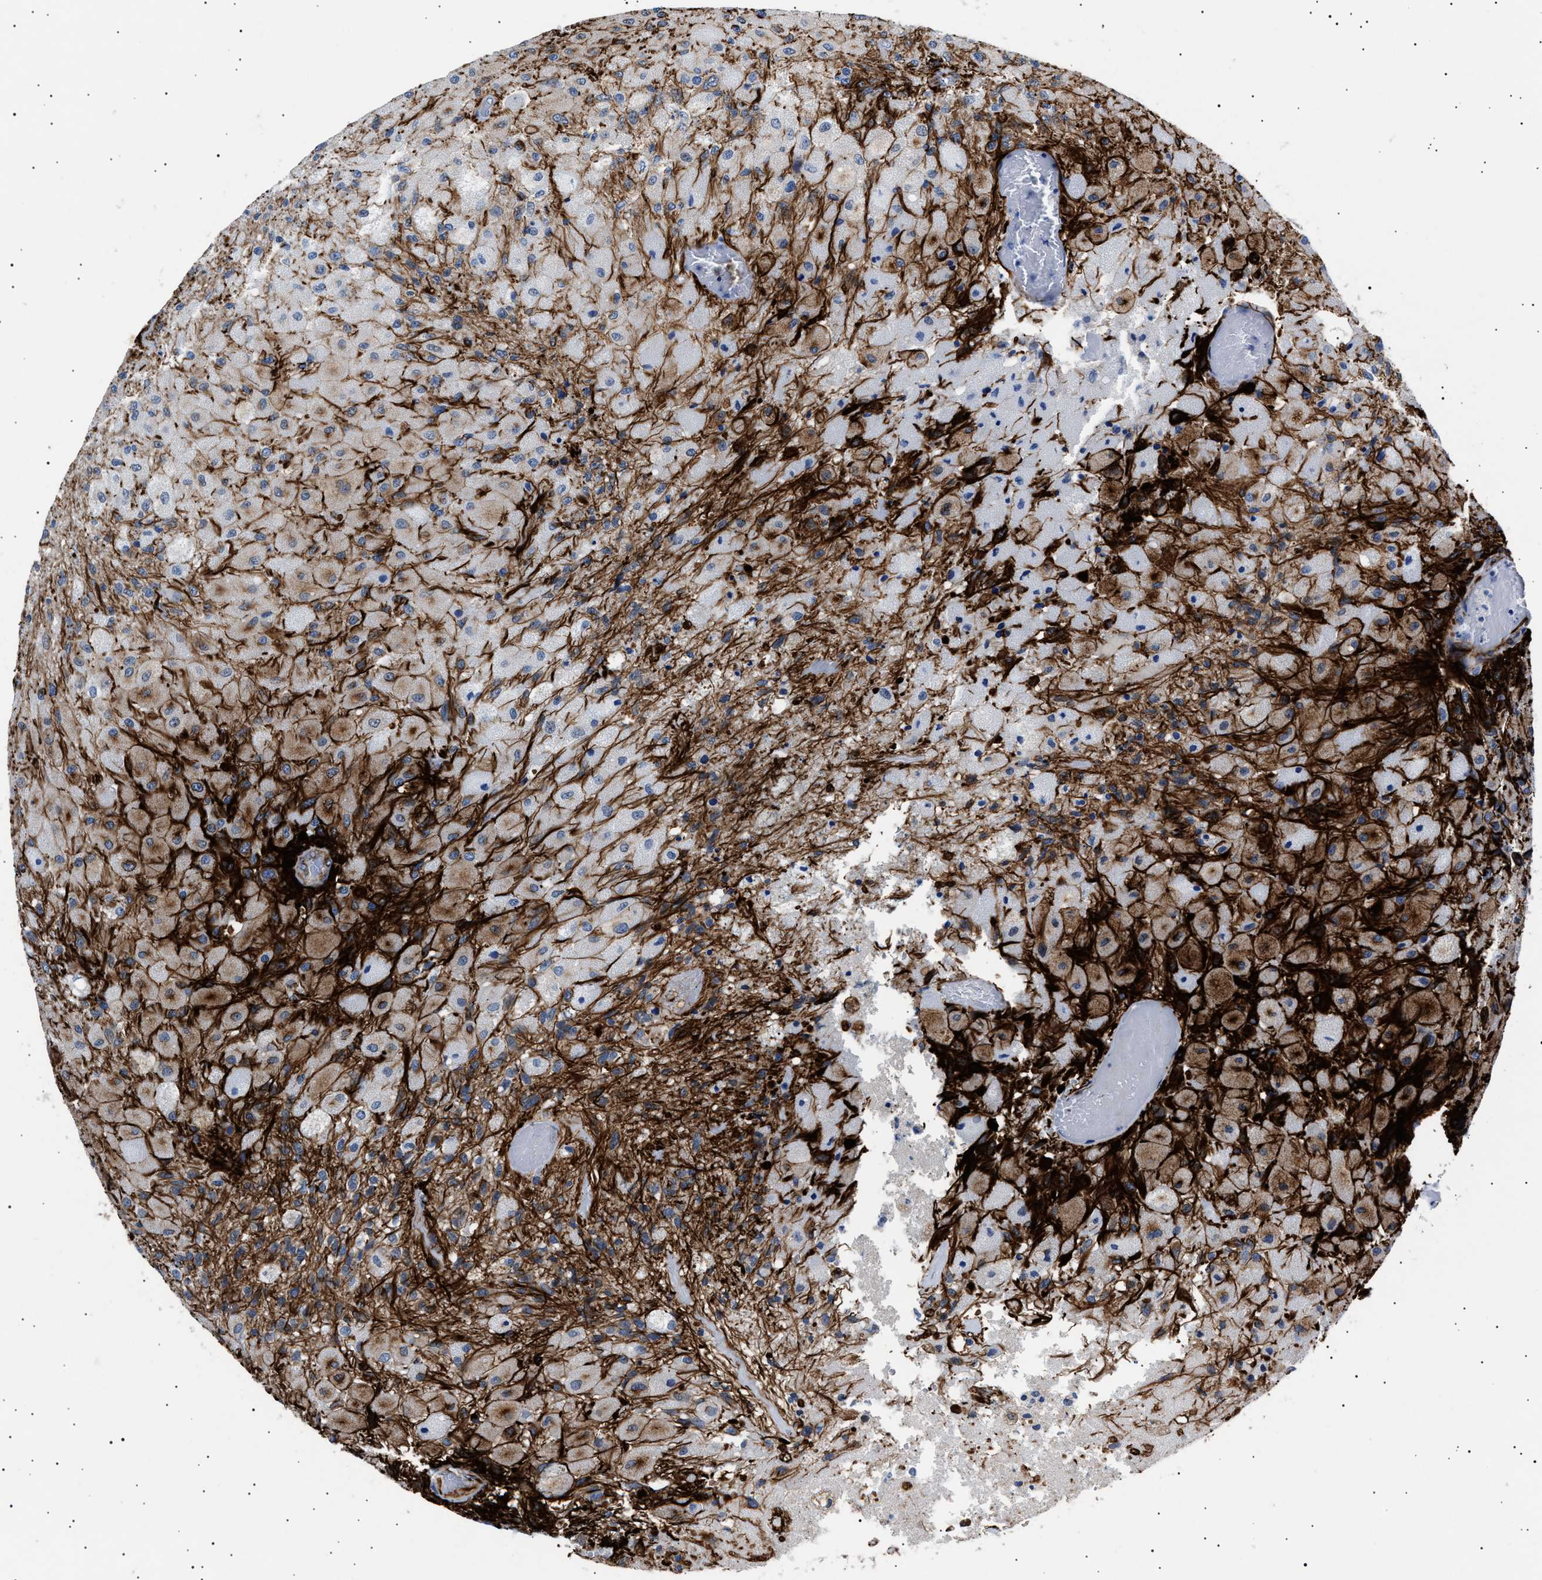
{"staining": {"intensity": "negative", "quantity": "none", "location": "none"}, "tissue": "glioma", "cell_type": "Tumor cells", "image_type": "cancer", "snomed": [{"axis": "morphology", "description": "Normal tissue, NOS"}, {"axis": "morphology", "description": "Glioma, malignant, High grade"}, {"axis": "topography", "description": "Cerebral cortex"}], "caption": "DAB immunohistochemical staining of human malignant glioma (high-grade) demonstrates no significant positivity in tumor cells. (DAB immunohistochemistry (IHC), high magnification).", "gene": "OLFML2A", "patient": {"sex": "male", "age": 77}}